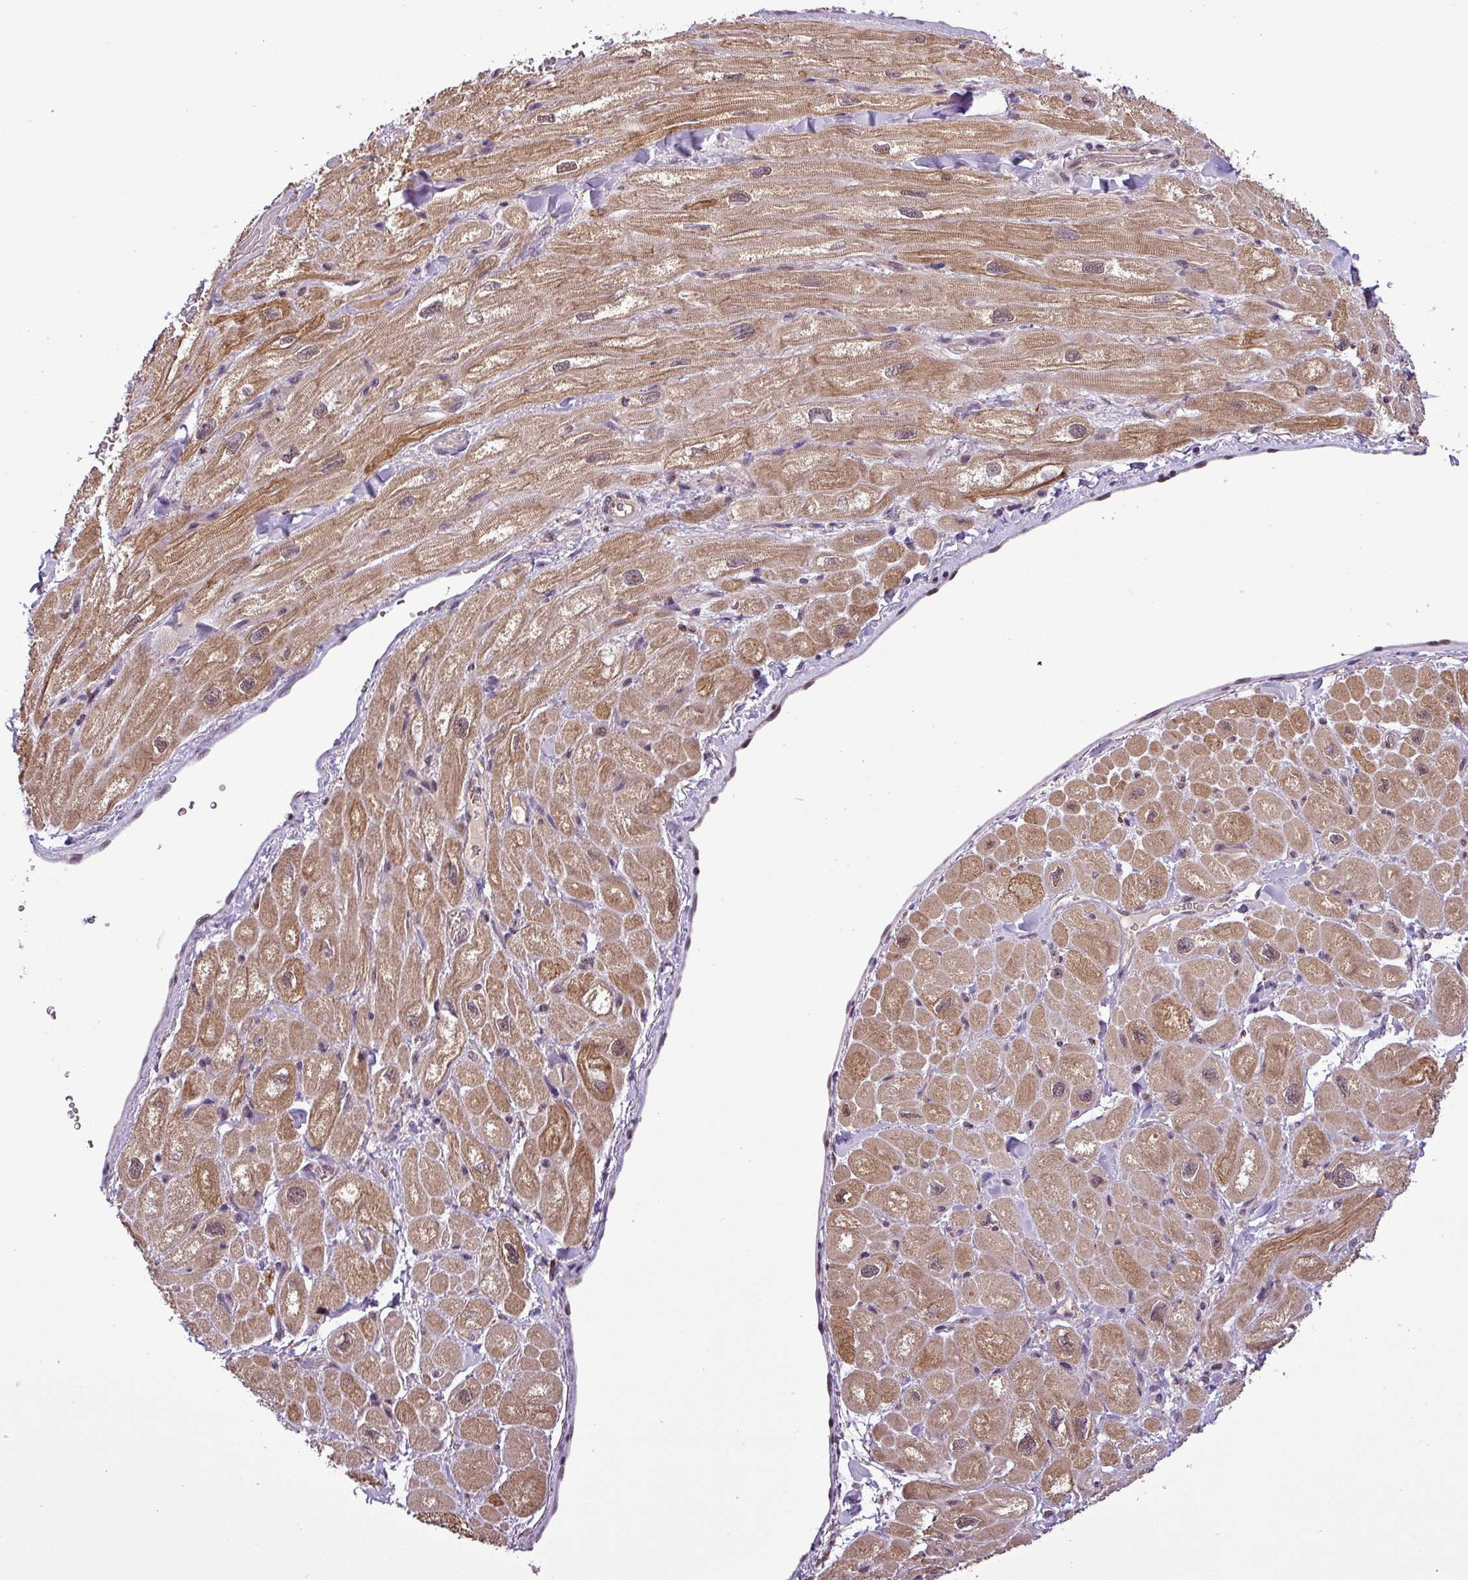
{"staining": {"intensity": "moderate", "quantity": ">75%", "location": "cytoplasmic/membranous"}, "tissue": "heart muscle", "cell_type": "Cardiomyocytes", "image_type": "normal", "snomed": [{"axis": "morphology", "description": "Normal tissue, NOS"}, {"axis": "topography", "description": "Heart"}], "caption": "An immunohistochemistry (IHC) image of benign tissue is shown. Protein staining in brown highlights moderate cytoplasmic/membranous positivity in heart muscle within cardiomyocytes. (IHC, brightfield microscopy, high magnification).", "gene": "MFHAS1", "patient": {"sex": "male", "age": 65}}